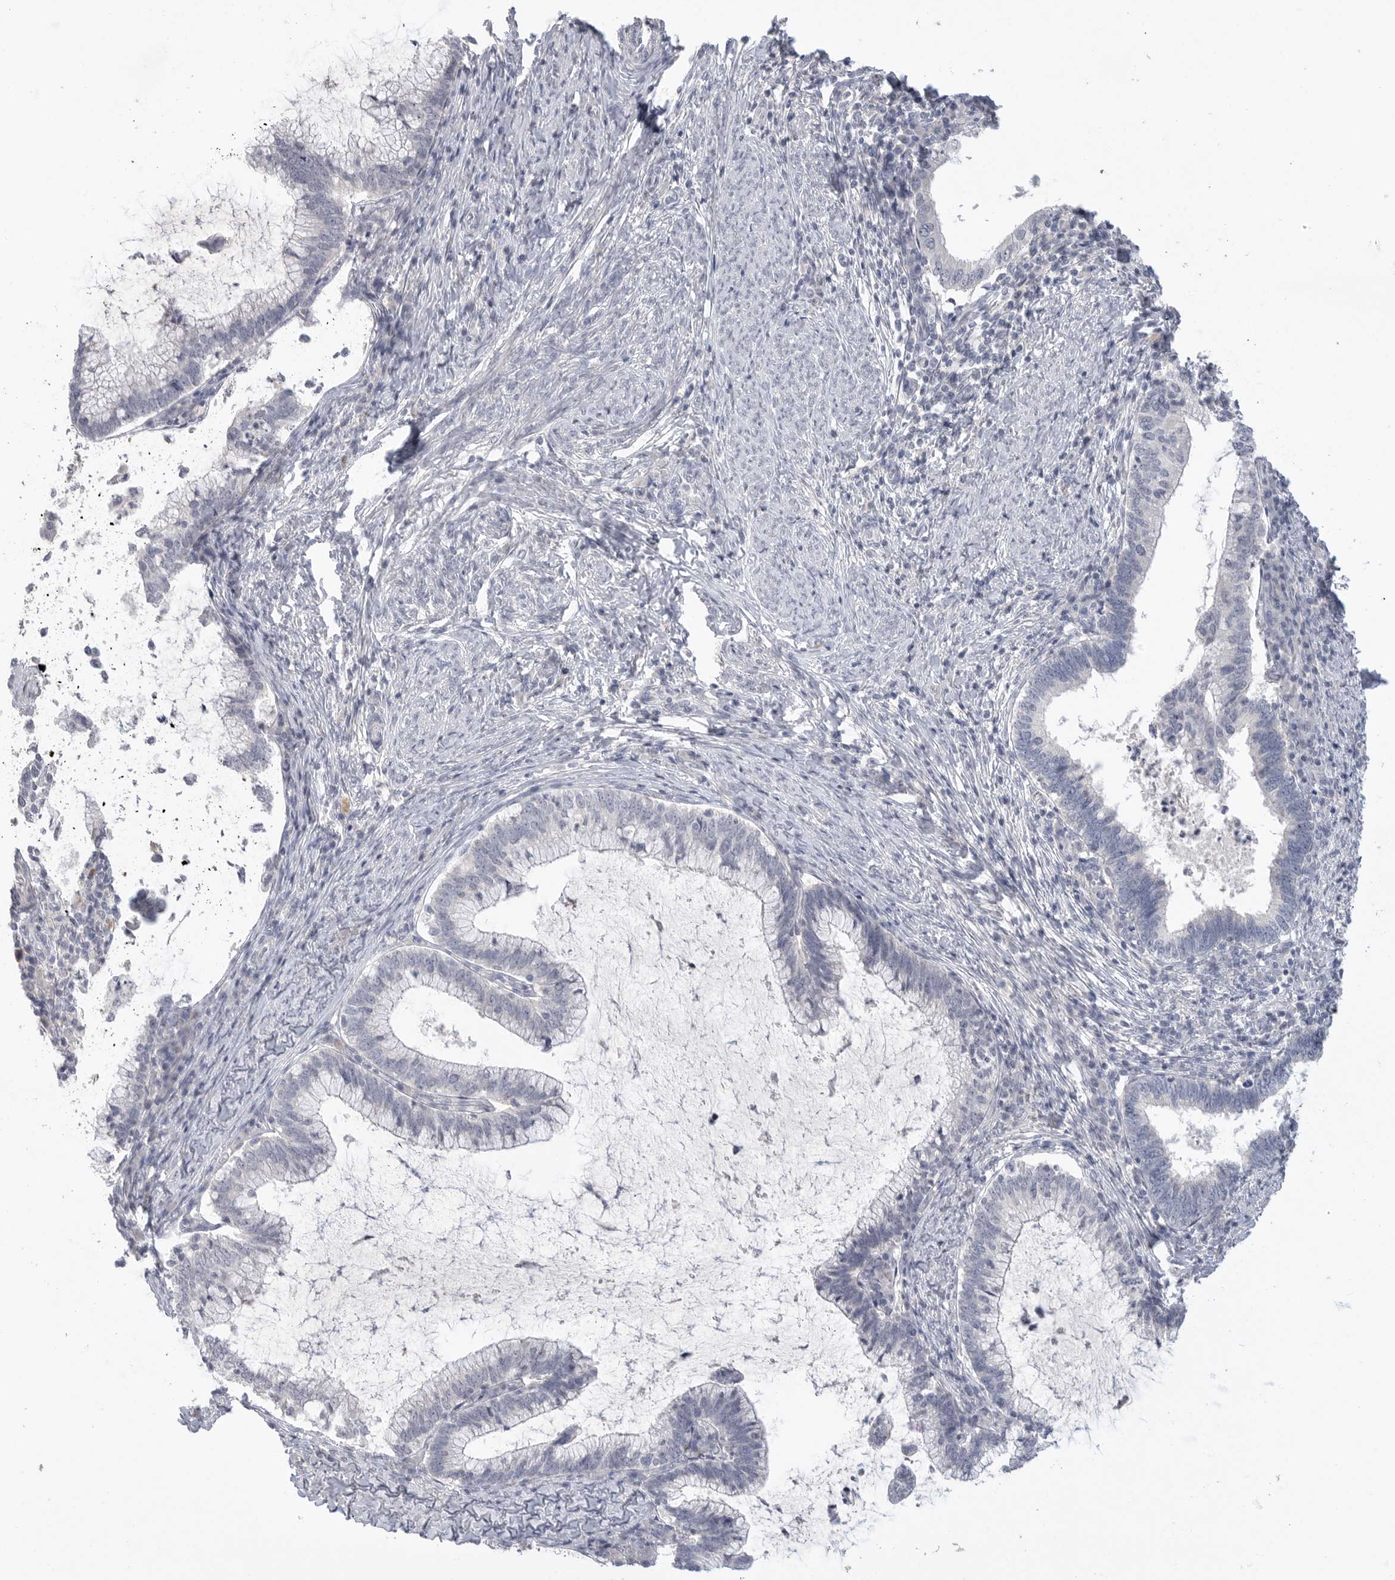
{"staining": {"intensity": "negative", "quantity": "none", "location": "none"}, "tissue": "cervical cancer", "cell_type": "Tumor cells", "image_type": "cancer", "snomed": [{"axis": "morphology", "description": "Adenocarcinoma, NOS"}, {"axis": "topography", "description": "Cervix"}], "caption": "Cervical adenocarcinoma was stained to show a protein in brown. There is no significant expression in tumor cells. (Brightfield microscopy of DAB IHC at high magnification).", "gene": "FBN2", "patient": {"sex": "female", "age": 36}}